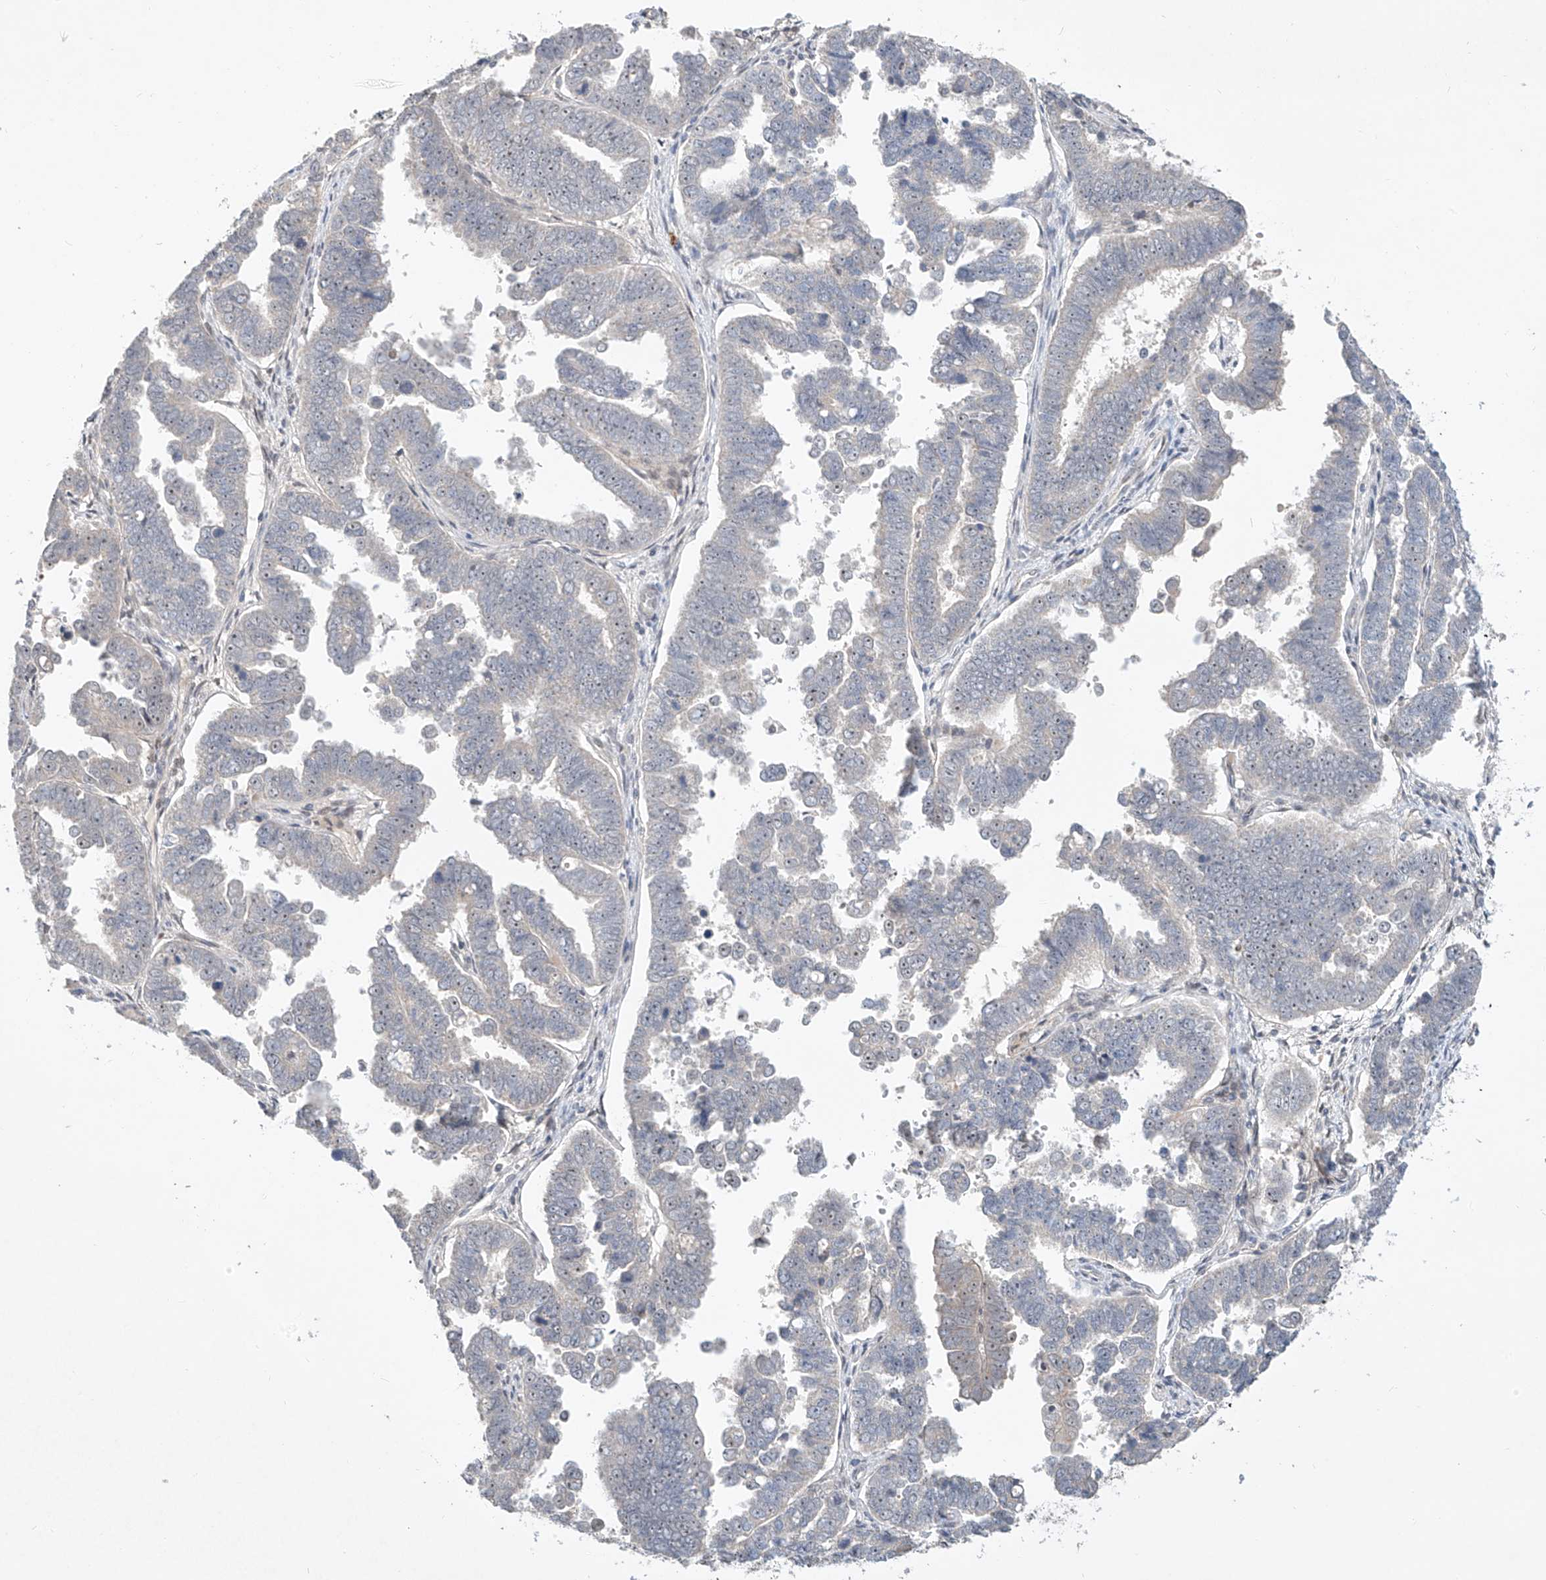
{"staining": {"intensity": "weak", "quantity": "<25%", "location": "nuclear"}, "tissue": "endometrial cancer", "cell_type": "Tumor cells", "image_type": "cancer", "snomed": [{"axis": "morphology", "description": "Adenocarcinoma, NOS"}, {"axis": "topography", "description": "Endometrium"}], "caption": "IHC histopathology image of human adenocarcinoma (endometrial) stained for a protein (brown), which shows no expression in tumor cells.", "gene": "TASP1", "patient": {"sex": "female", "age": 75}}